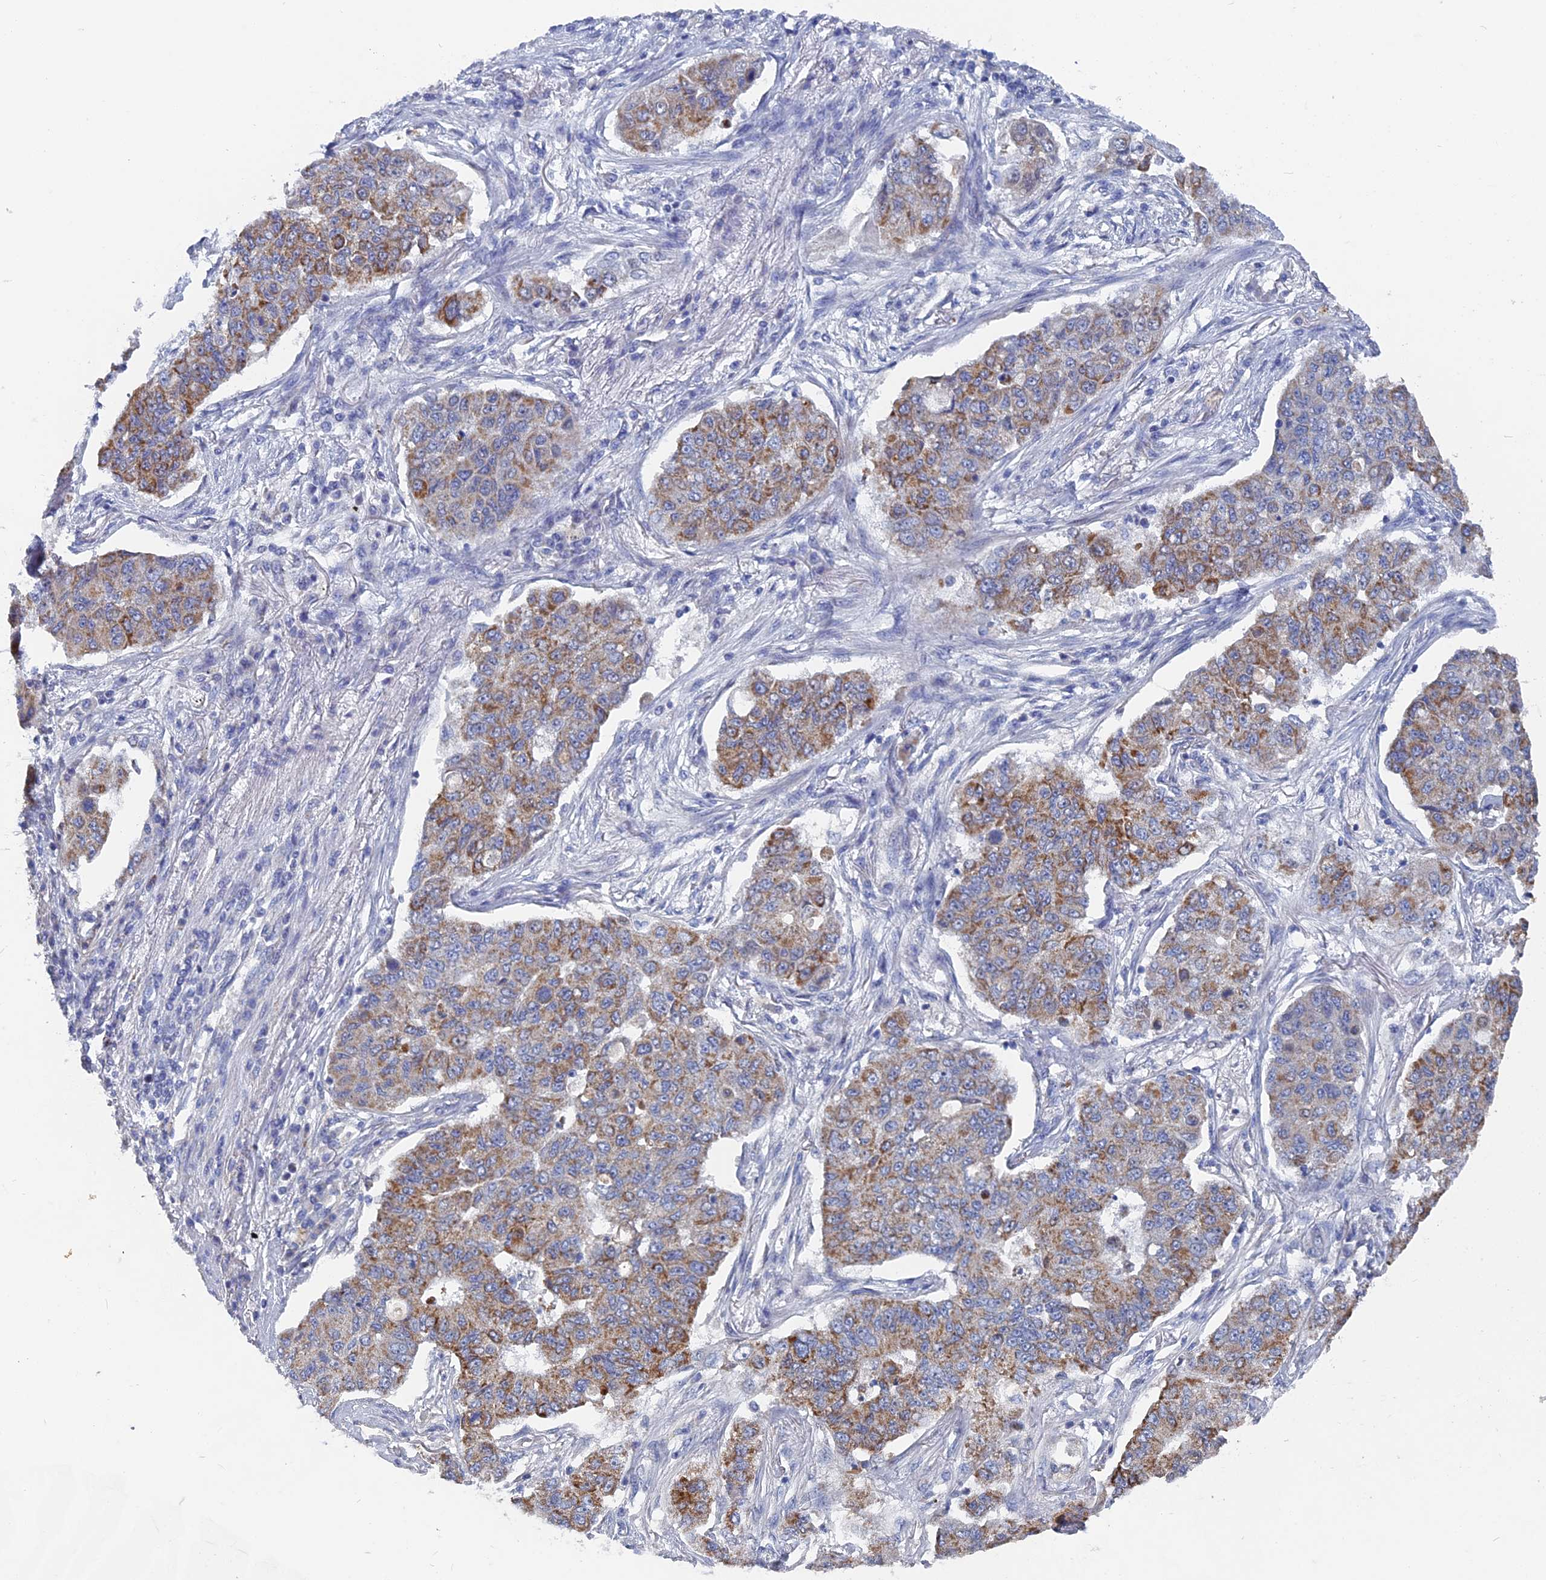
{"staining": {"intensity": "moderate", "quantity": "25%-75%", "location": "cytoplasmic/membranous"}, "tissue": "lung cancer", "cell_type": "Tumor cells", "image_type": "cancer", "snomed": [{"axis": "morphology", "description": "Squamous cell carcinoma, NOS"}, {"axis": "topography", "description": "Lung"}], "caption": "Moderate cytoplasmic/membranous protein expression is appreciated in approximately 25%-75% of tumor cells in lung cancer (squamous cell carcinoma).", "gene": "HIGD1A", "patient": {"sex": "male", "age": 74}}